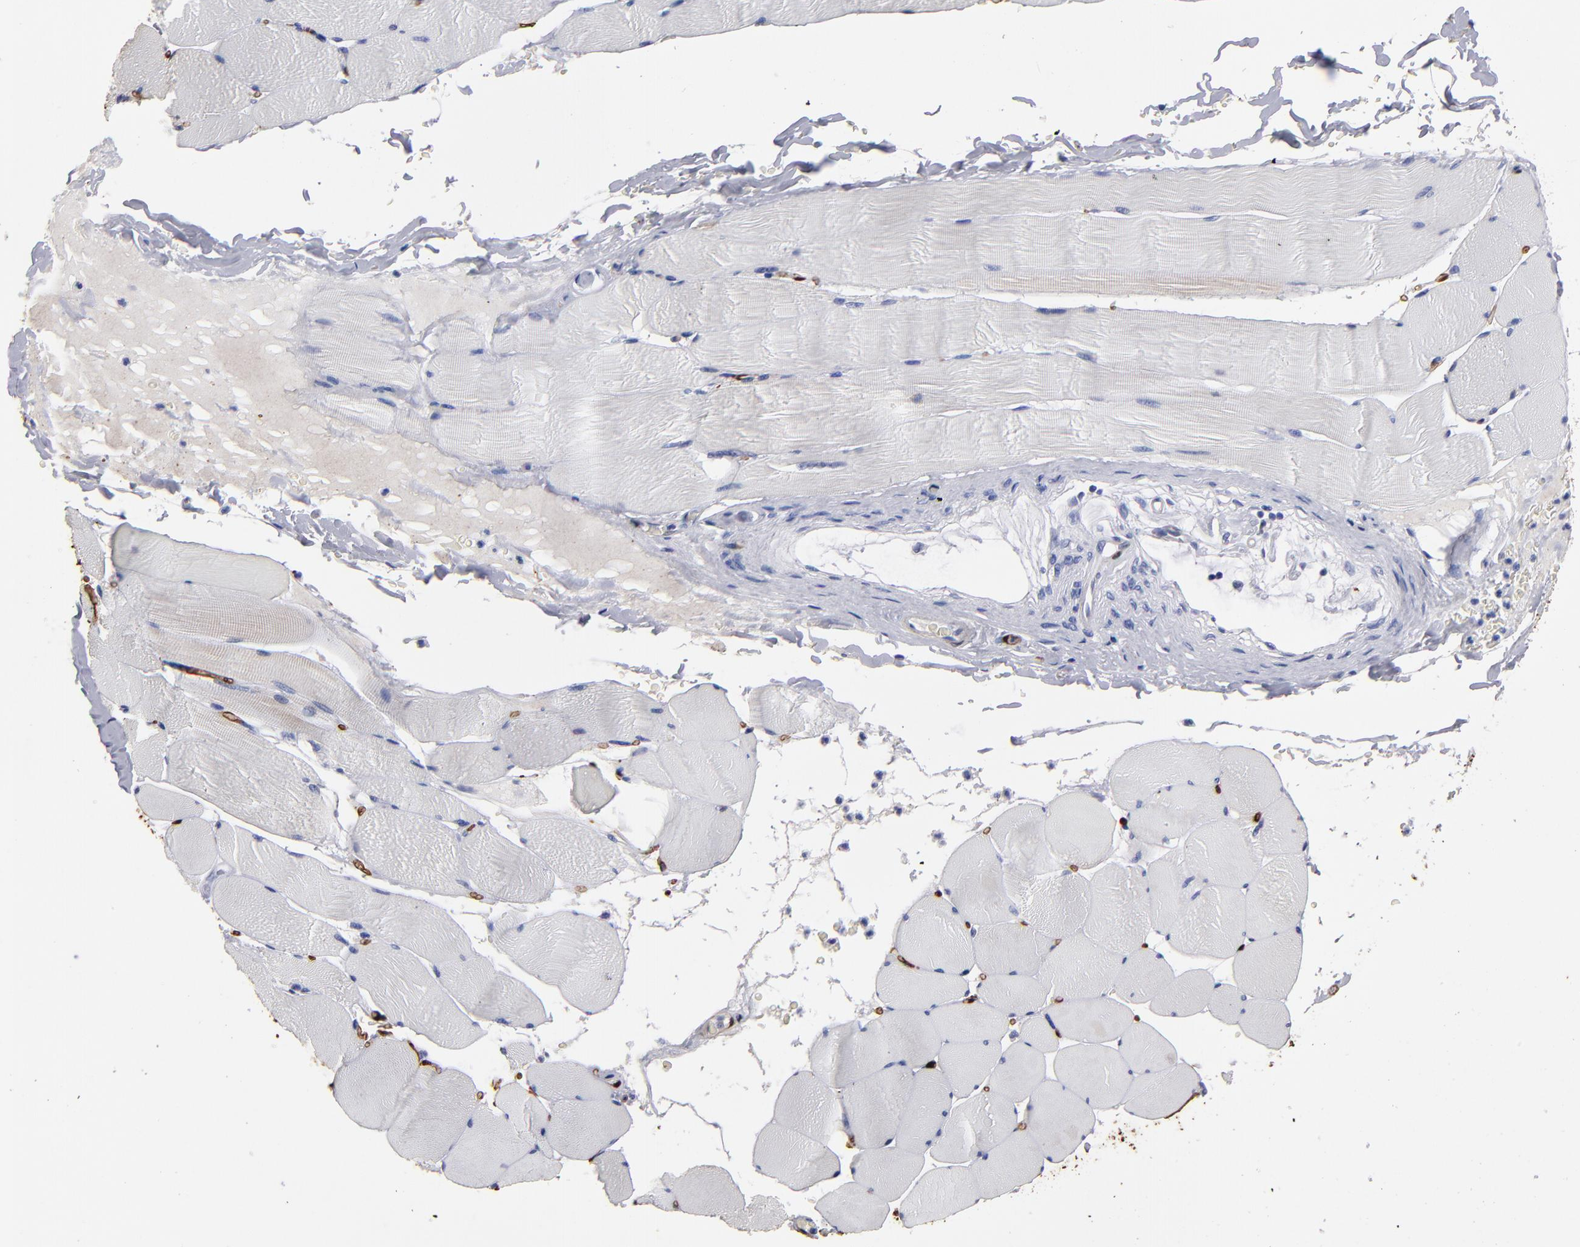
{"staining": {"intensity": "negative", "quantity": "none", "location": "none"}, "tissue": "skeletal muscle", "cell_type": "Myocytes", "image_type": "normal", "snomed": [{"axis": "morphology", "description": "Normal tissue, NOS"}, {"axis": "topography", "description": "Skeletal muscle"}], "caption": "Immunohistochemistry (IHC) of normal skeletal muscle displays no positivity in myocytes. Nuclei are stained in blue.", "gene": "FABP4", "patient": {"sex": "male", "age": 62}}